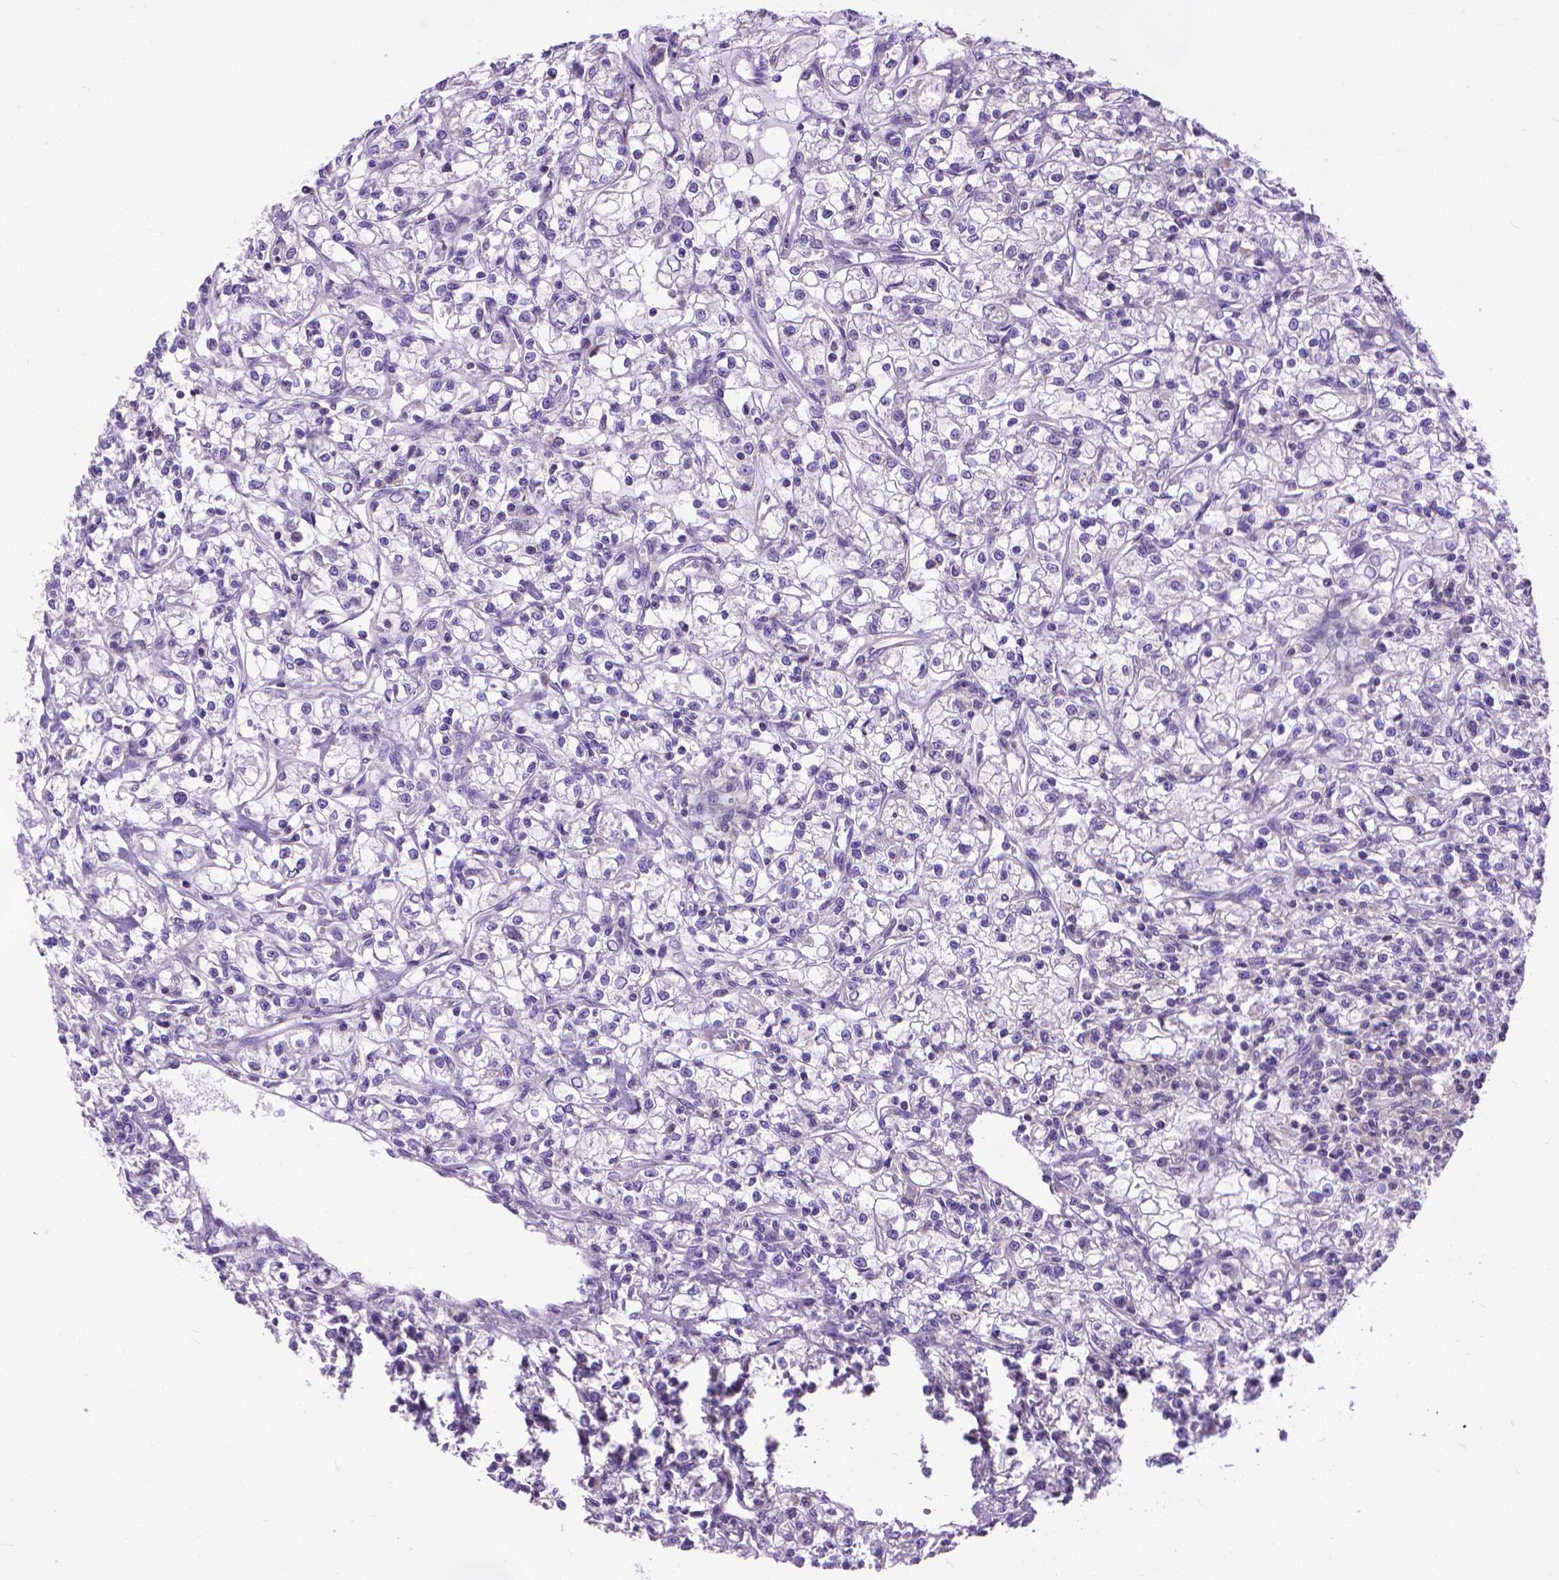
{"staining": {"intensity": "negative", "quantity": "none", "location": "none"}, "tissue": "renal cancer", "cell_type": "Tumor cells", "image_type": "cancer", "snomed": [{"axis": "morphology", "description": "Adenocarcinoma, NOS"}, {"axis": "topography", "description": "Kidney"}], "caption": "A high-resolution photomicrograph shows immunohistochemistry staining of renal adenocarcinoma, which demonstrates no significant positivity in tumor cells.", "gene": "SYN1", "patient": {"sex": "female", "age": 59}}